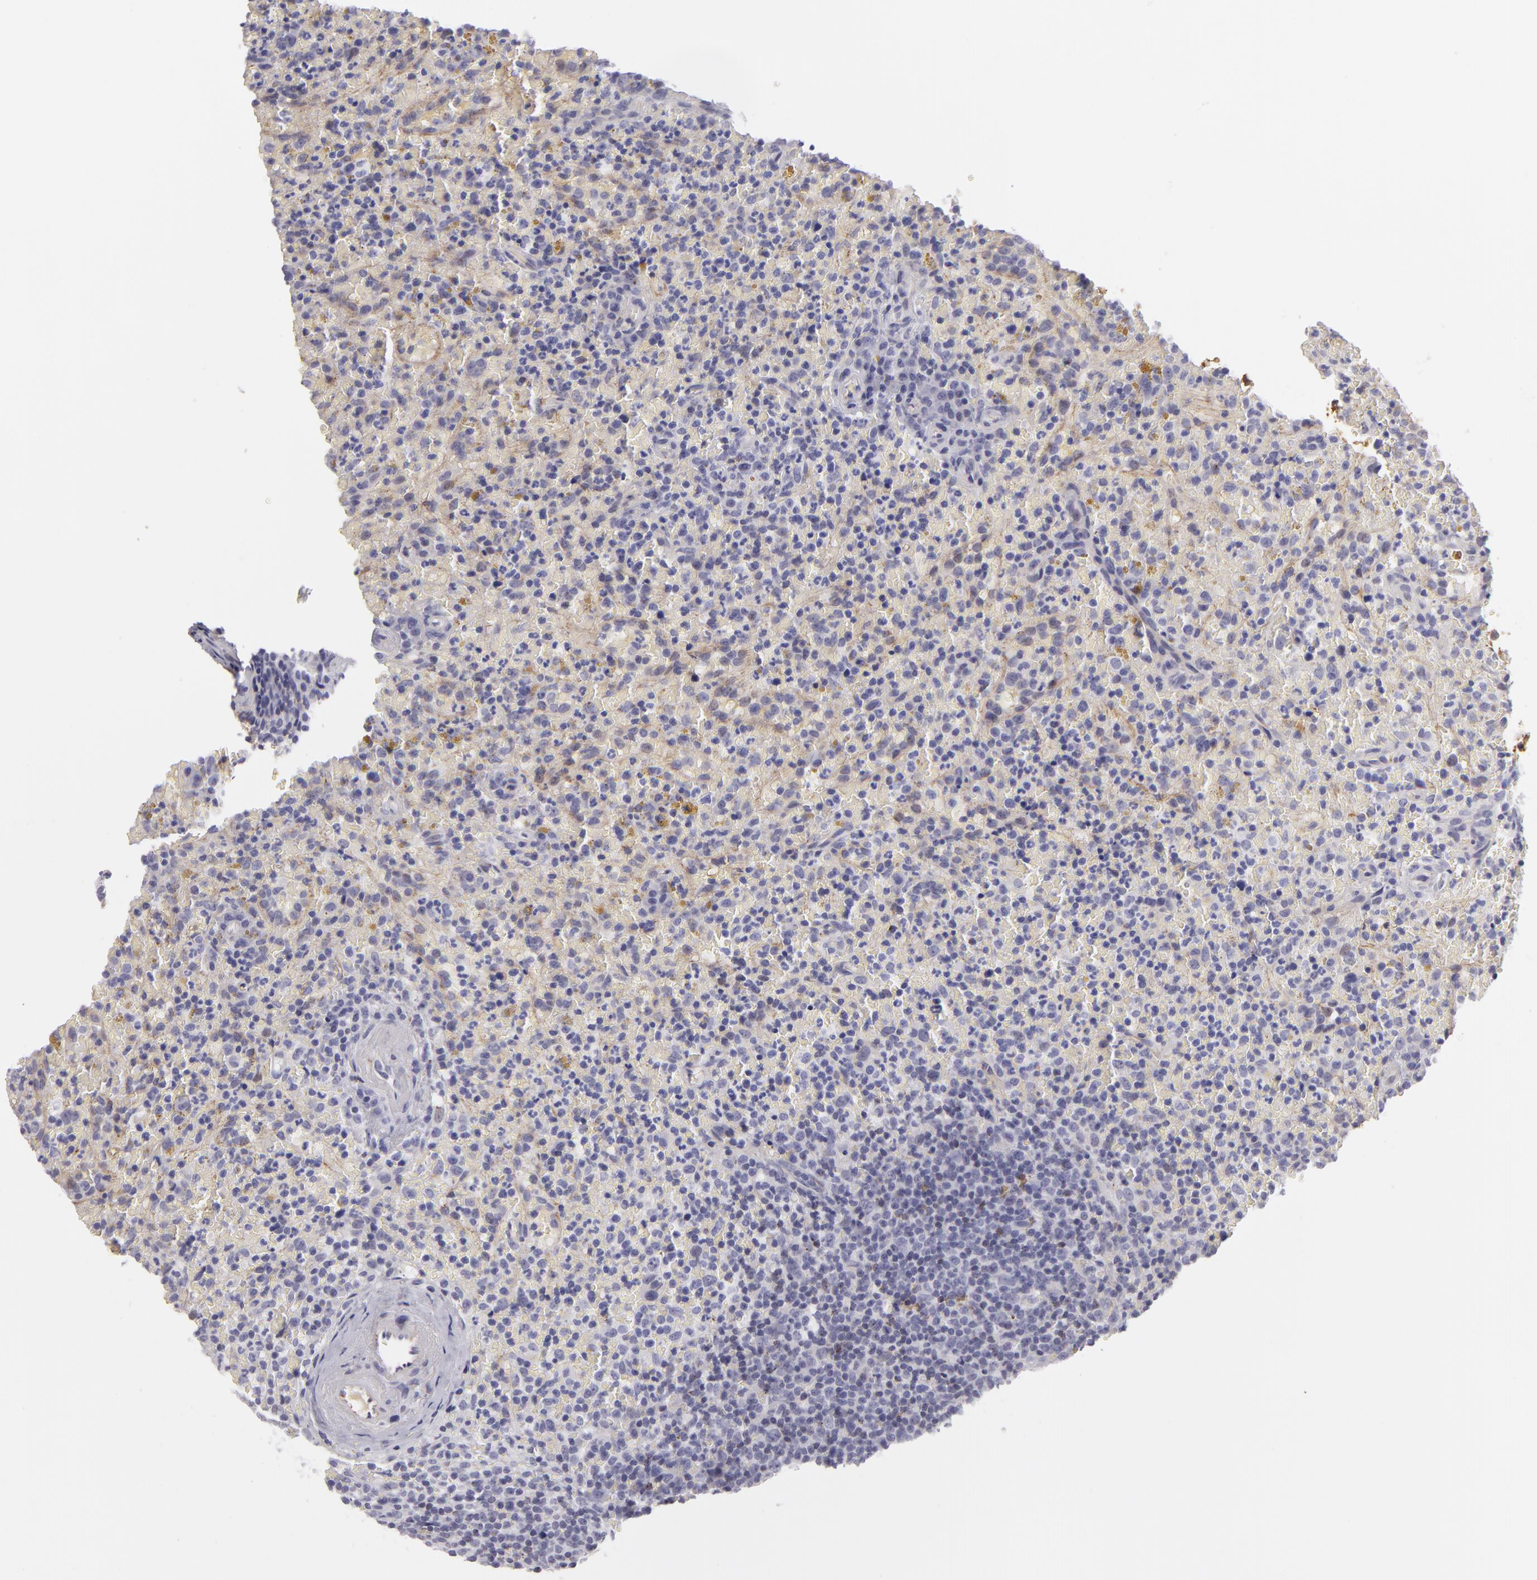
{"staining": {"intensity": "negative", "quantity": "none", "location": "none"}, "tissue": "lymphoma", "cell_type": "Tumor cells", "image_type": "cancer", "snomed": [{"axis": "morphology", "description": "Malignant lymphoma, non-Hodgkin's type, High grade"}, {"axis": "topography", "description": "Spleen"}, {"axis": "topography", "description": "Lymph node"}], "caption": "IHC image of malignant lymphoma, non-Hodgkin's type (high-grade) stained for a protein (brown), which shows no staining in tumor cells.", "gene": "CTNNB1", "patient": {"sex": "female", "age": 70}}